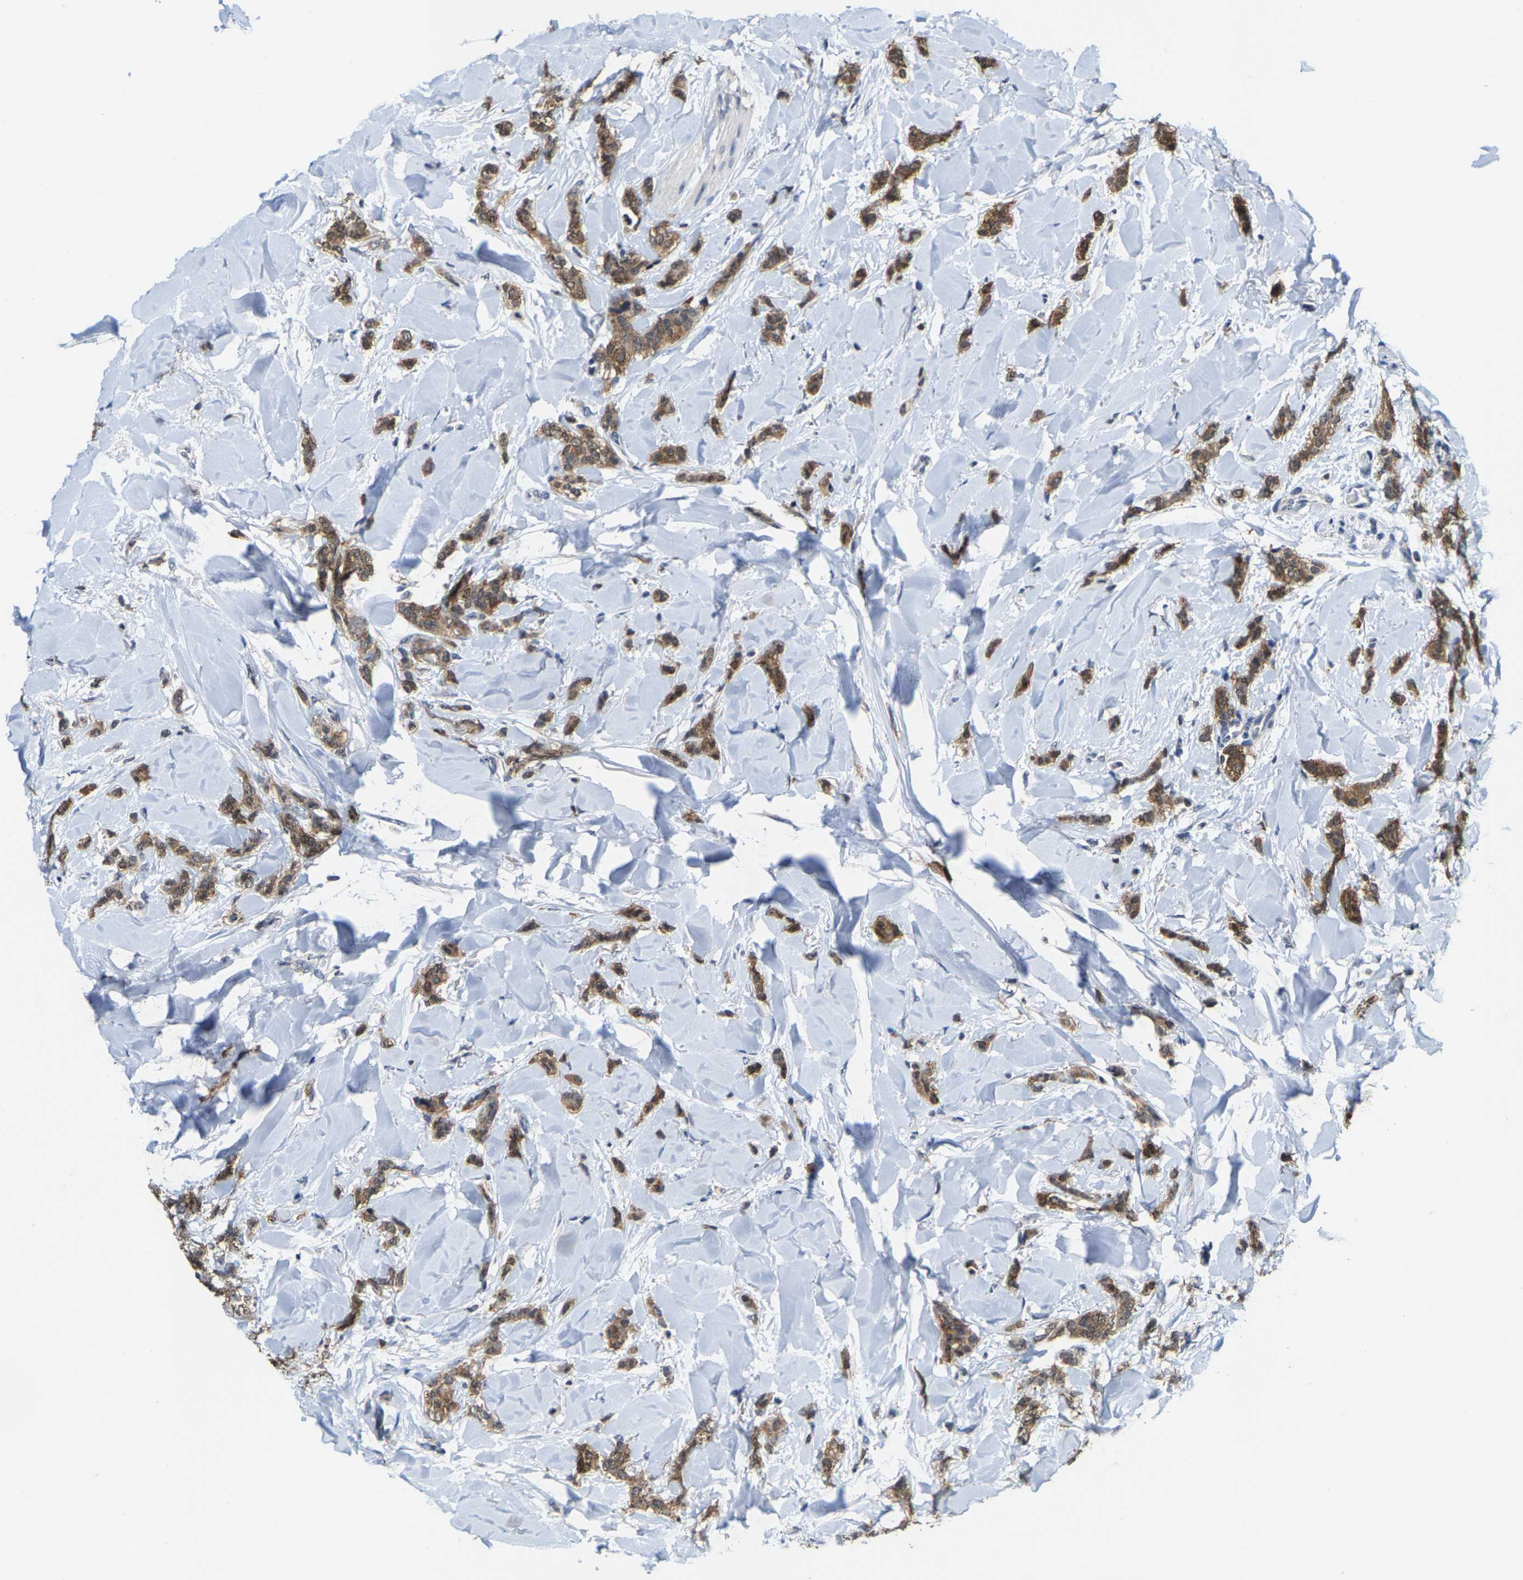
{"staining": {"intensity": "moderate", "quantity": ">75%", "location": "cytoplasmic/membranous"}, "tissue": "breast cancer", "cell_type": "Tumor cells", "image_type": "cancer", "snomed": [{"axis": "morphology", "description": "Lobular carcinoma"}, {"axis": "topography", "description": "Skin"}, {"axis": "topography", "description": "Breast"}], "caption": "Moderate cytoplasmic/membranous protein positivity is present in approximately >75% of tumor cells in breast cancer. (Brightfield microscopy of DAB IHC at high magnification).", "gene": "FGD3", "patient": {"sex": "female", "age": 46}}